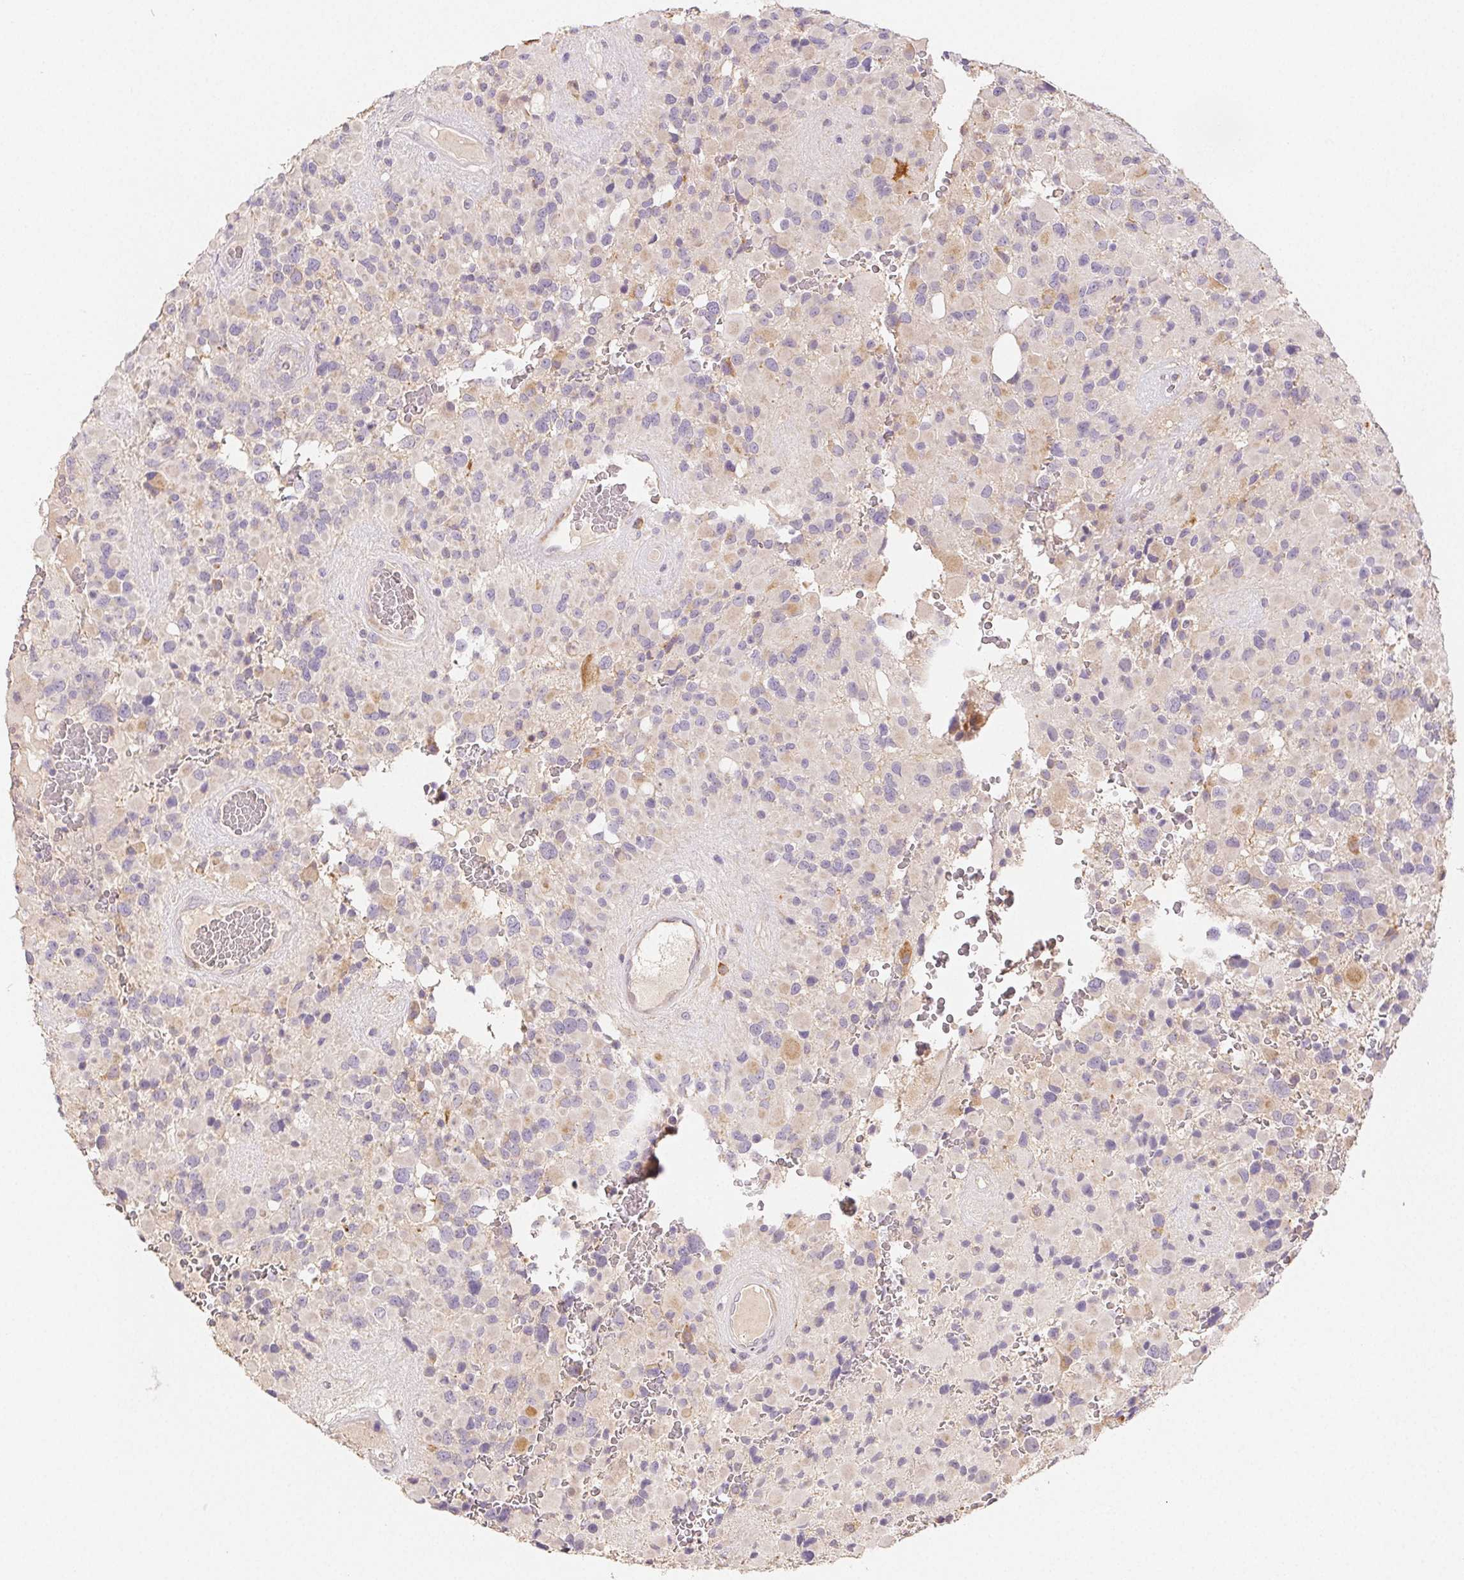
{"staining": {"intensity": "negative", "quantity": "none", "location": "none"}, "tissue": "glioma", "cell_type": "Tumor cells", "image_type": "cancer", "snomed": [{"axis": "morphology", "description": "Glioma, malignant, High grade"}, {"axis": "topography", "description": "Brain"}], "caption": "This histopathology image is of glioma stained with immunohistochemistry (IHC) to label a protein in brown with the nuclei are counter-stained blue. There is no expression in tumor cells.", "gene": "ACVR1B", "patient": {"sex": "female", "age": 40}}